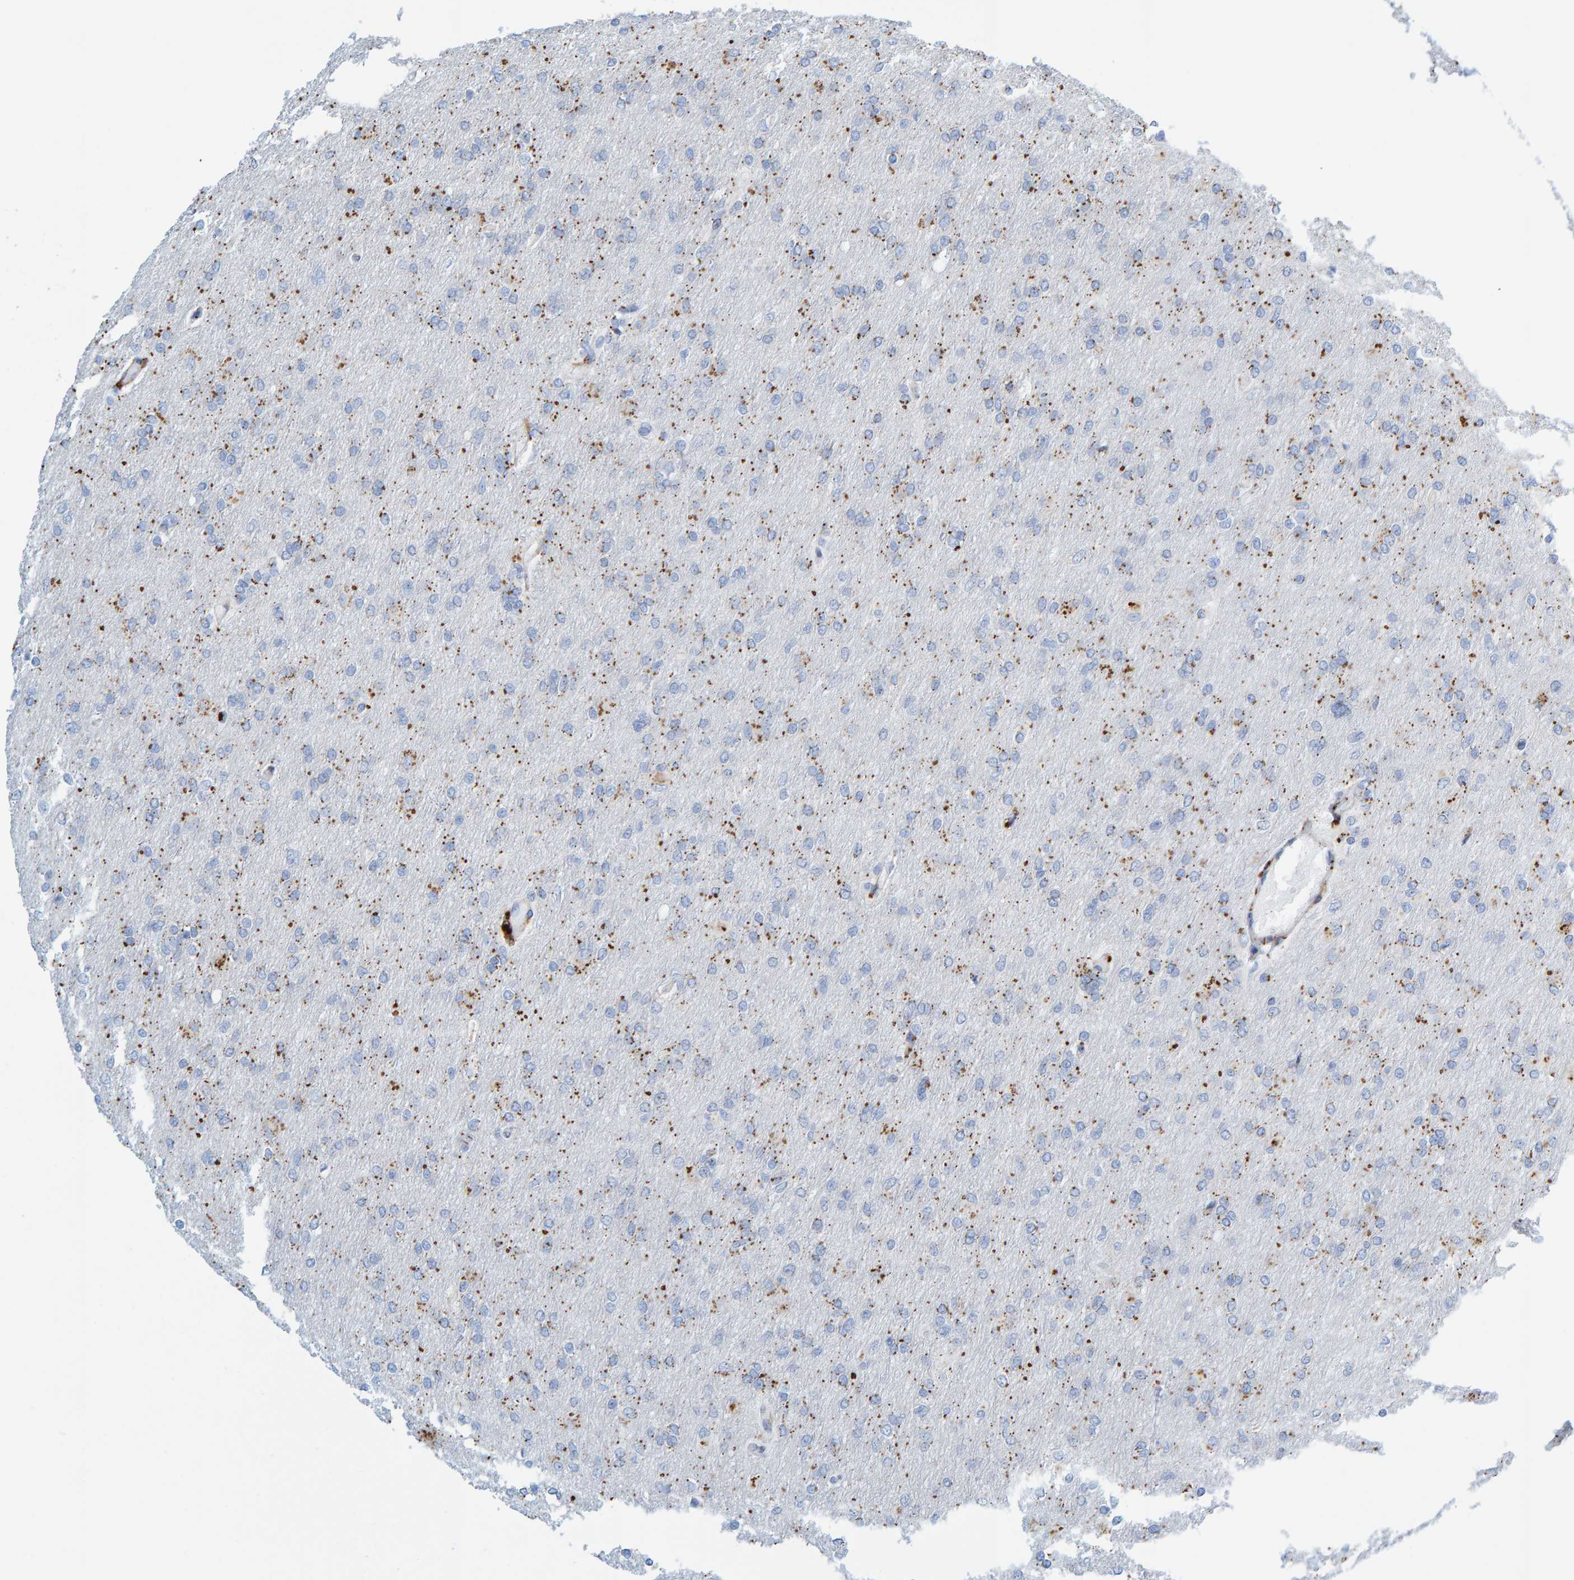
{"staining": {"intensity": "negative", "quantity": "none", "location": "none"}, "tissue": "glioma", "cell_type": "Tumor cells", "image_type": "cancer", "snomed": [{"axis": "morphology", "description": "Glioma, malignant, High grade"}, {"axis": "topography", "description": "Cerebral cortex"}], "caption": "This photomicrograph is of glioma stained with immunohistochemistry (IHC) to label a protein in brown with the nuclei are counter-stained blue. There is no expression in tumor cells.", "gene": "BIN3", "patient": {"sex": "female", "age": 36}}